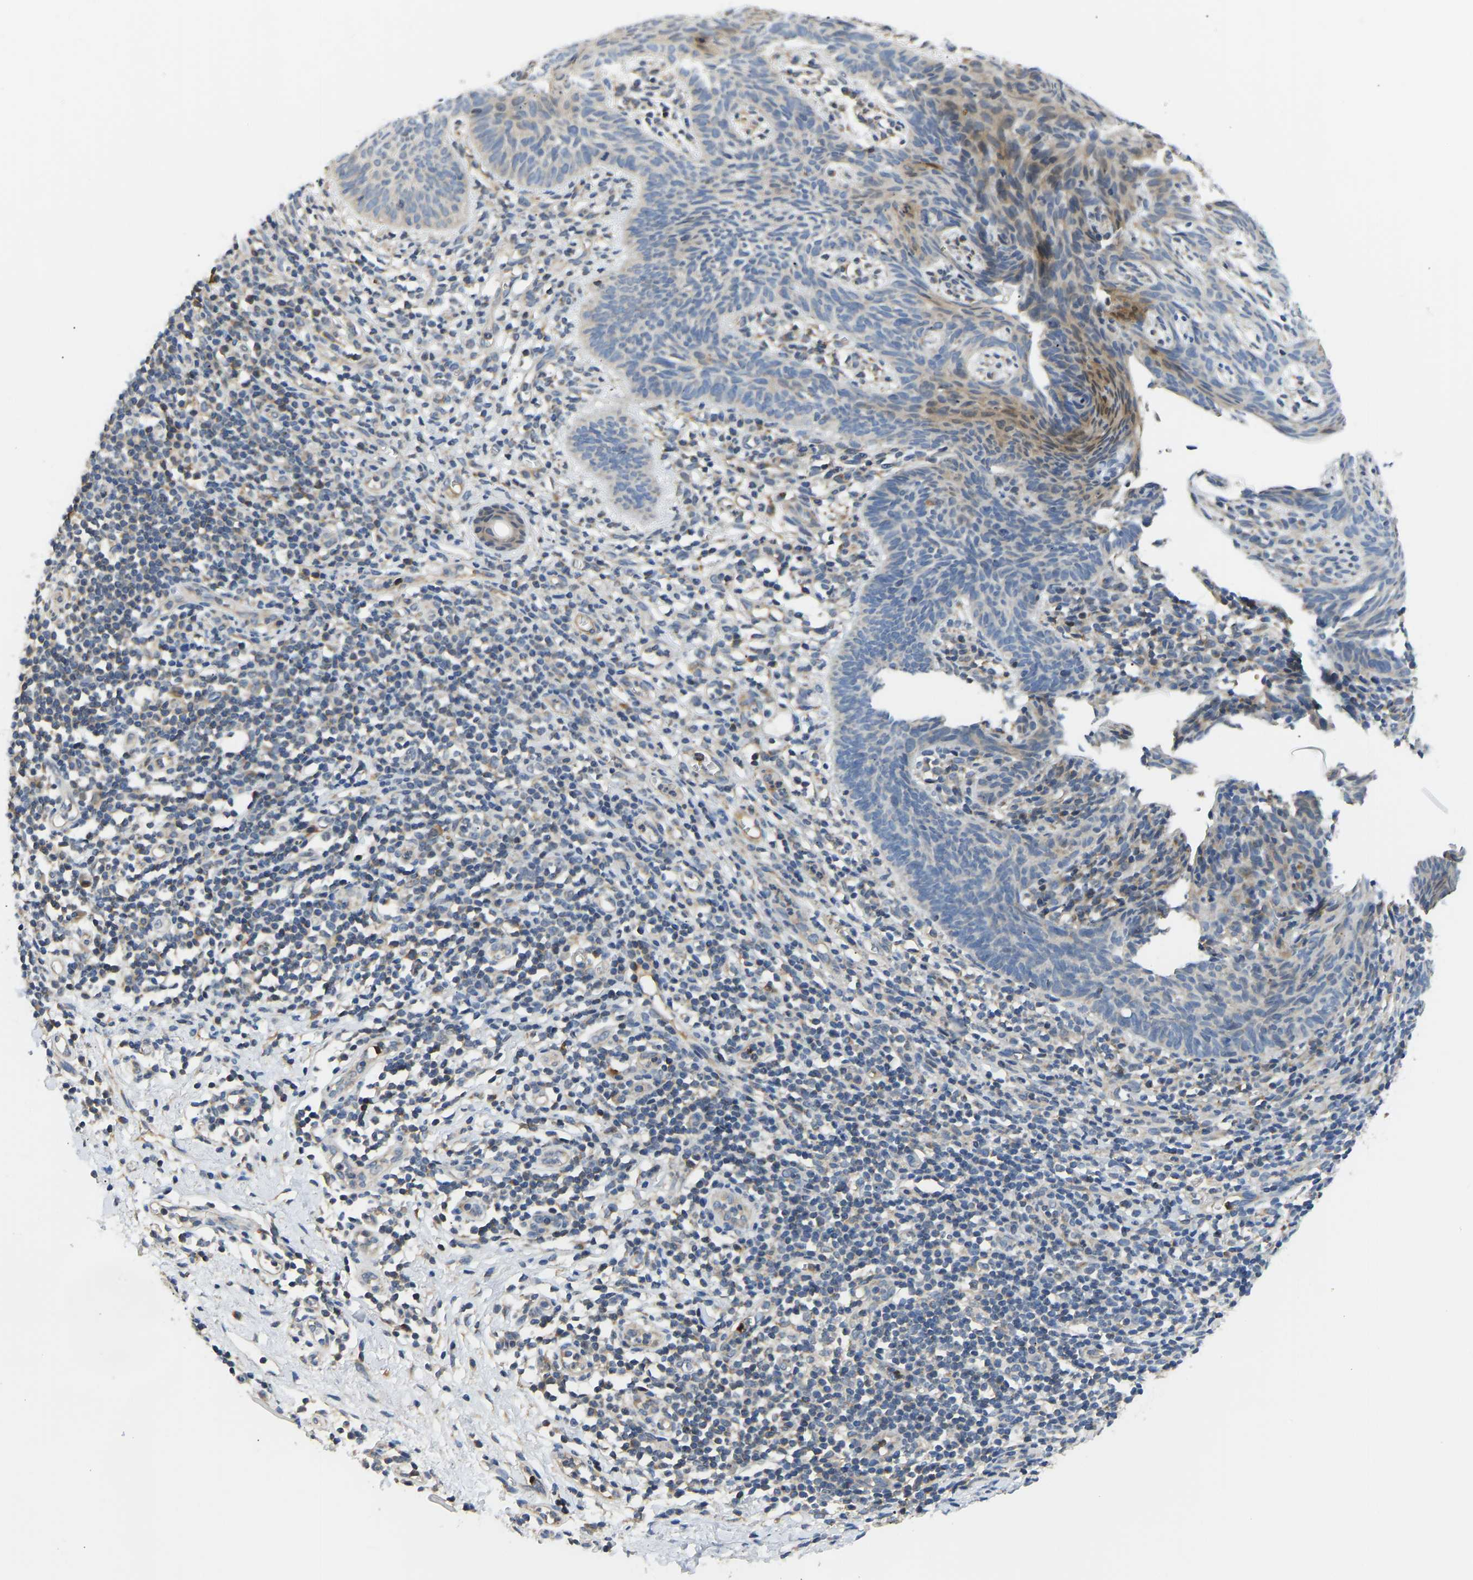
{"staining": {"intensity": "moderate", "quantity": "<25%", "location": "cytoplasmic/membranous"}, "tissue": "skin cancer", "cell_type": "Tumor cells", "image_type": "cancer", "snomed": [{"axis": "morphology", "description": "Basal cell carcinoma"}, {"axis": "topography", "description": "Skin"}], "caption": "Basal cell carcinoma (skin) stained for a protein (brown) shows moderate cytoplasmic/membranous positive expression in approximately <25% of tumor cells.", "gene": "RBP1", "patient": {"sex": "male", "age": 60}}